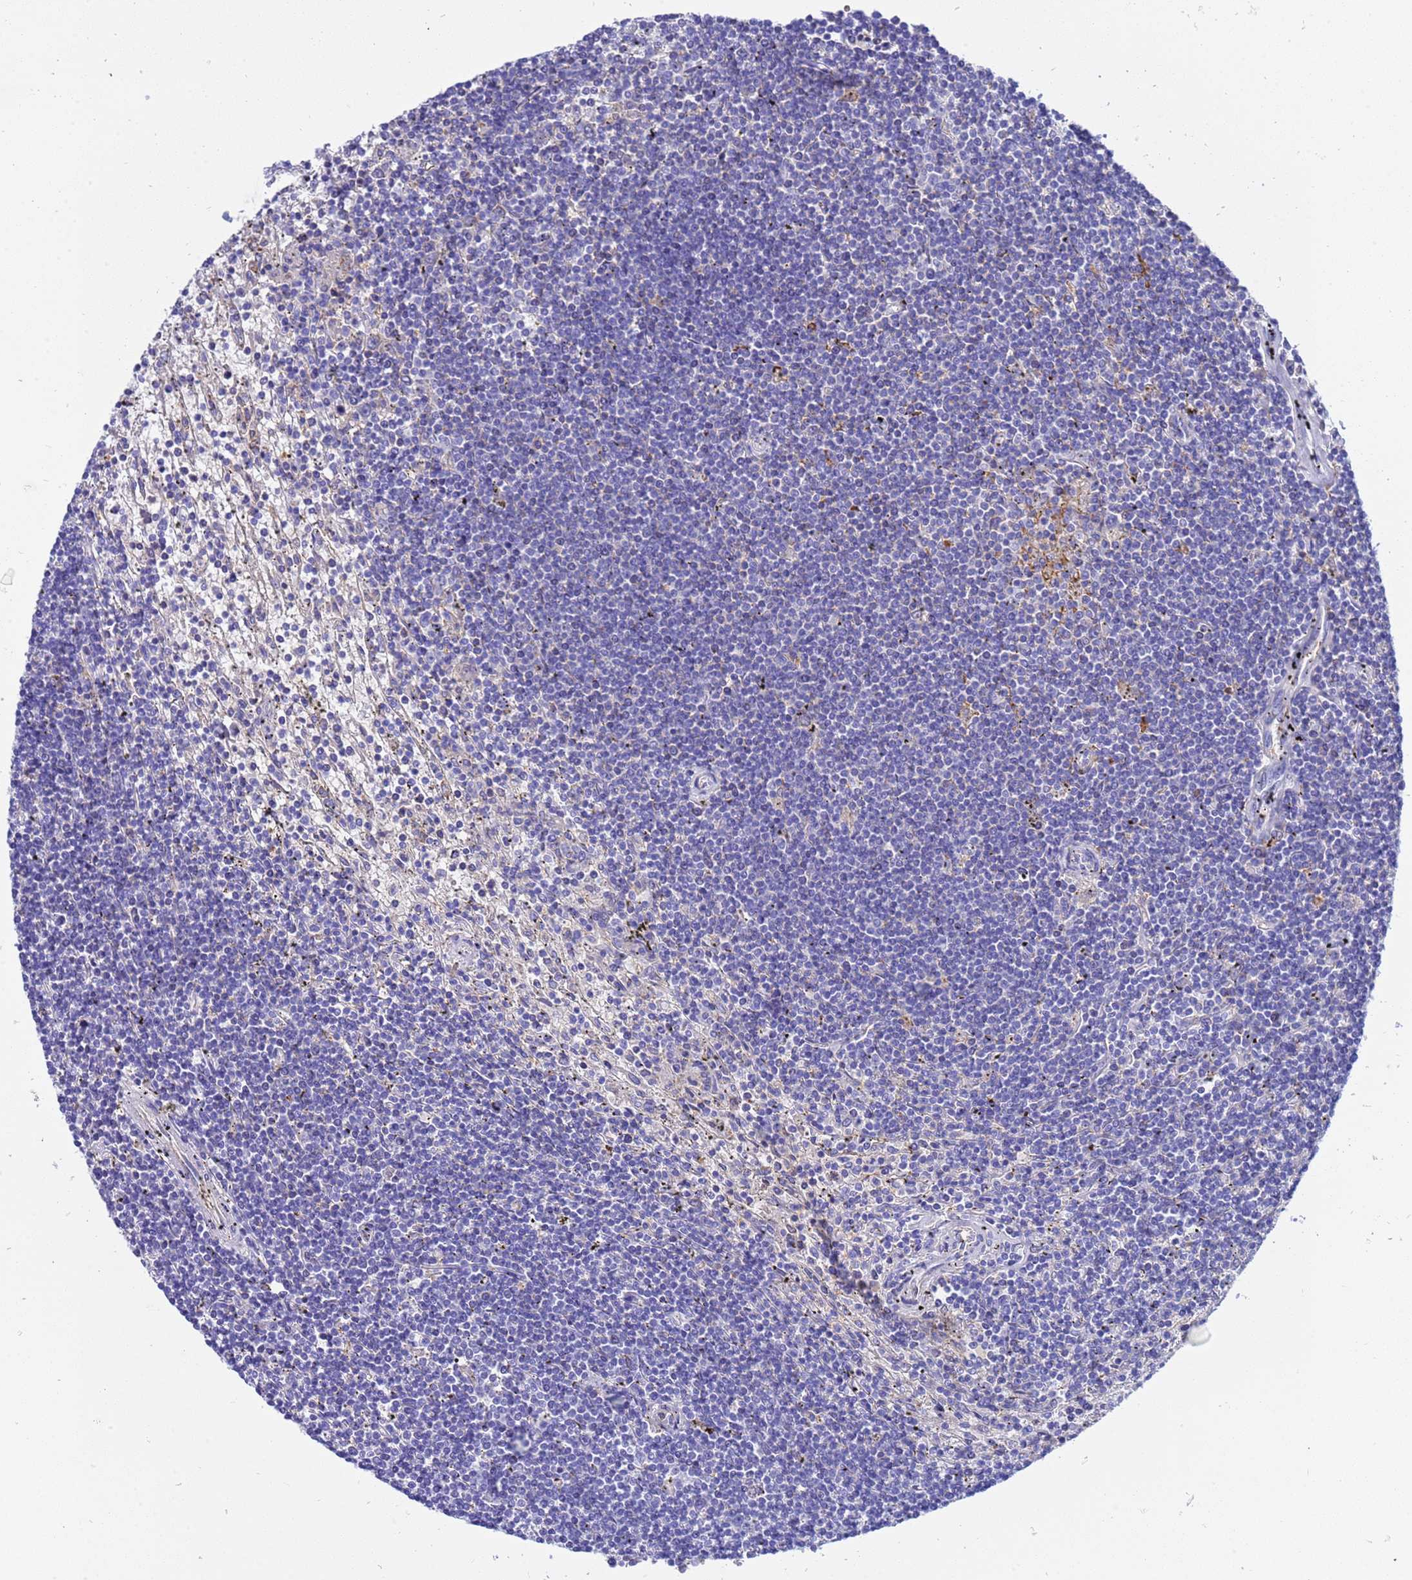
{"staining": {"intensity": "negative", "quantity": "none", "location": "none"}, "tissue": "lymphoma", "cell_type": "Tumor cells", "image_type": "cancer", "snomed": [{"axis": "morphology", "description": "Malignant lymphoma, non-Hodgkin's type, Low grade"}, {"axis": "topography", "description": "Spleen"}], "caption": "An immunohistochemistry photomicrograph of malignant lymphoma, non-Hodgkin's type (low-grade) is shown. There is no staining in tumor cells of malignant lymphoma, non-Hodgkin's type (low-grade). (DAB (3,3'-diaminobenzidine) immunohistochemistry (IHC) visualized using brightfield microscopy, high magnification).", "gene": "H1-7", "patient": {"sex": "male", "age": 76}}